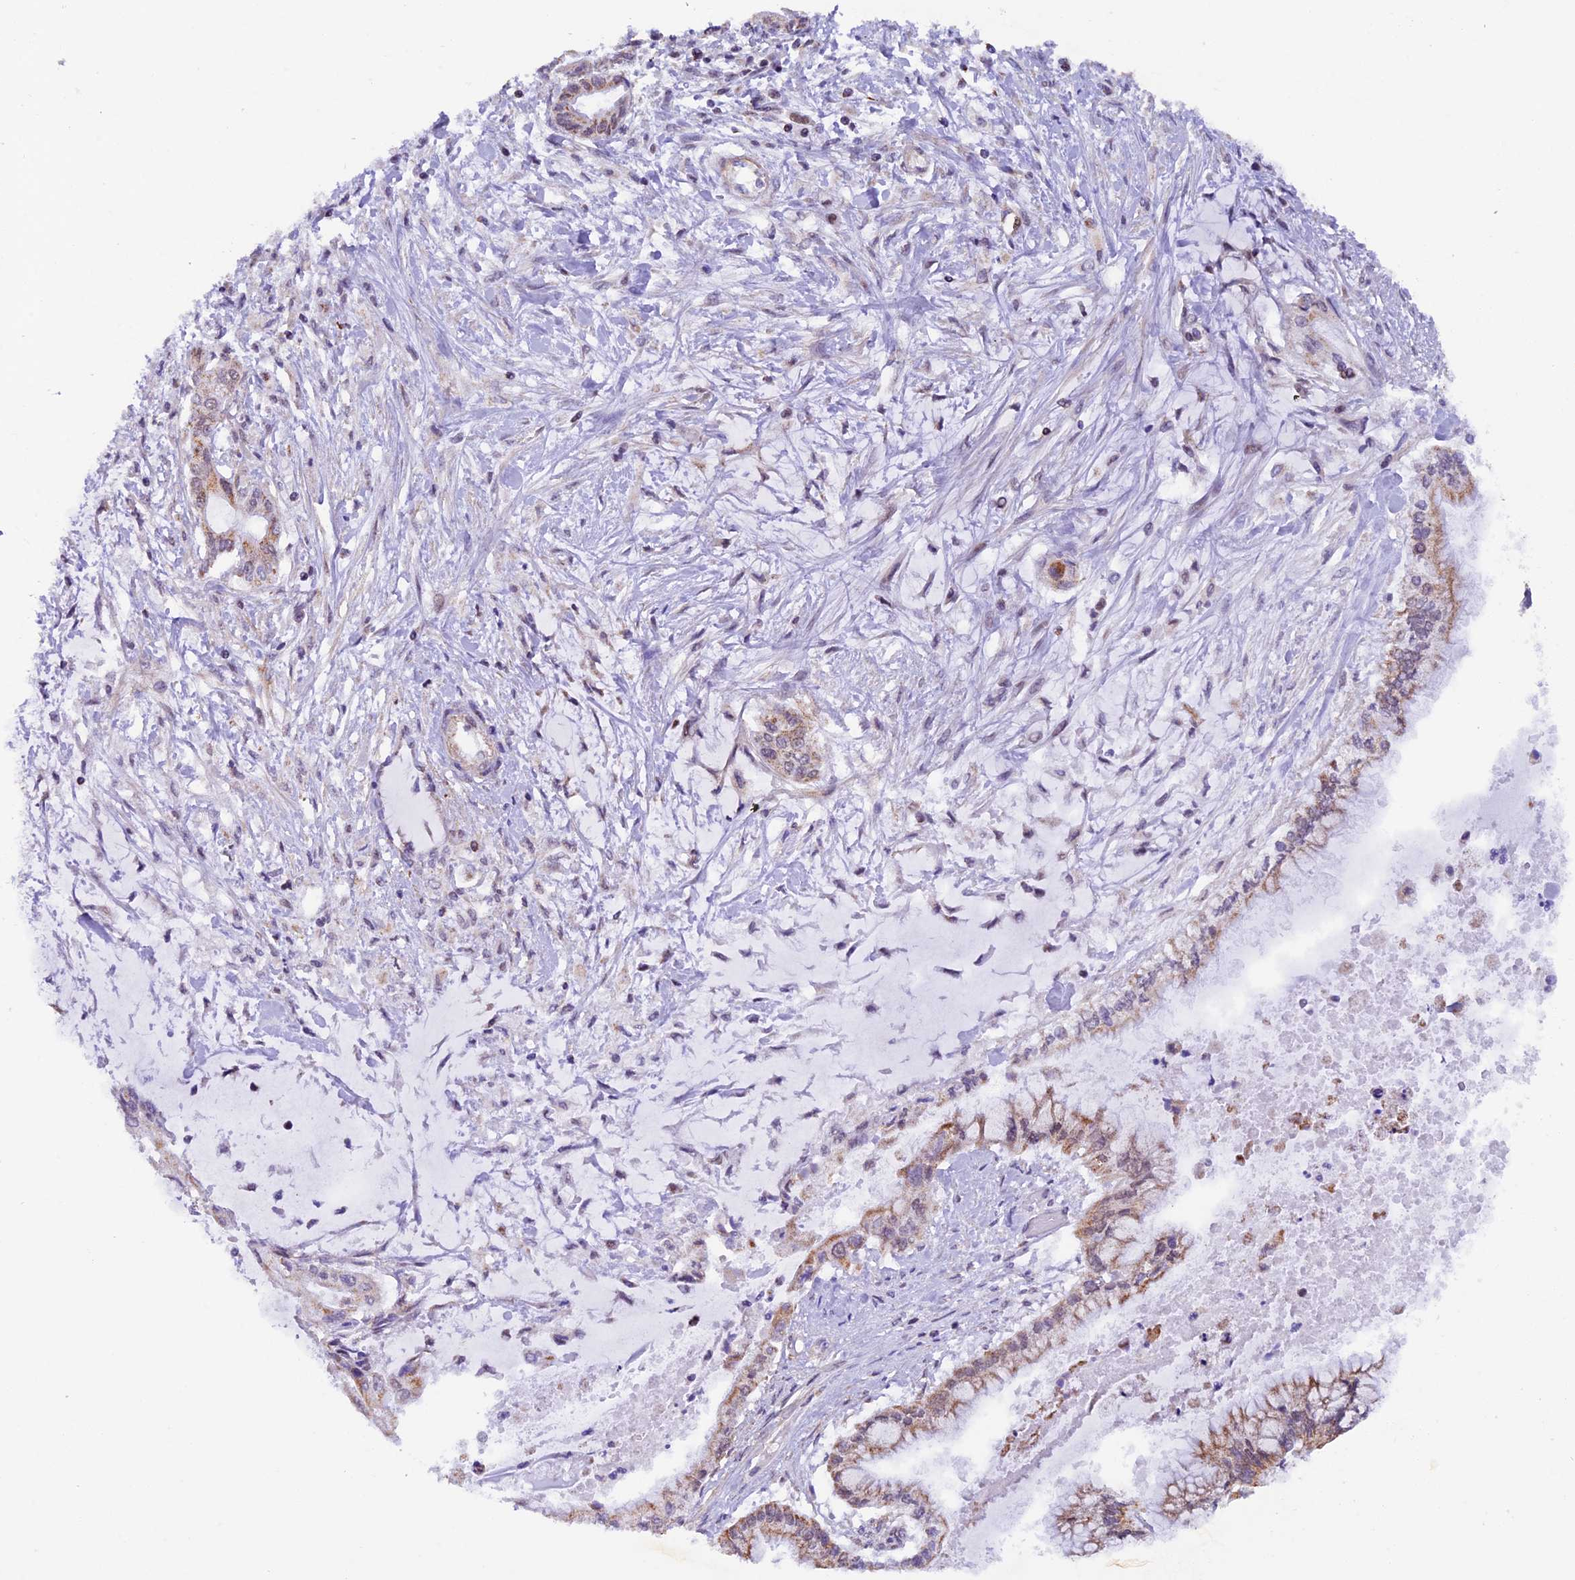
{"staining": {"intensity": "moderate", "quantity": ">75%", "location": "cytoplasmic/membranous"}, "tissue": "pancreatic cancer", "cell_type": "Tumor cells", "image_type": "cancer", "snomed": [{"axis": "morphology", "description": "Adenocarcinoma, NOS"}, {"axis": "topography", "description": "Pancreas"}], "caption": "Tumor cells demonstrate medium levels of moderate cytoplasmic/membranous staining in about >75% of cells in pancreatic adenocarcinoma.", "gene": "TFAM", "patient": {"sex": "male", "age": 46}}